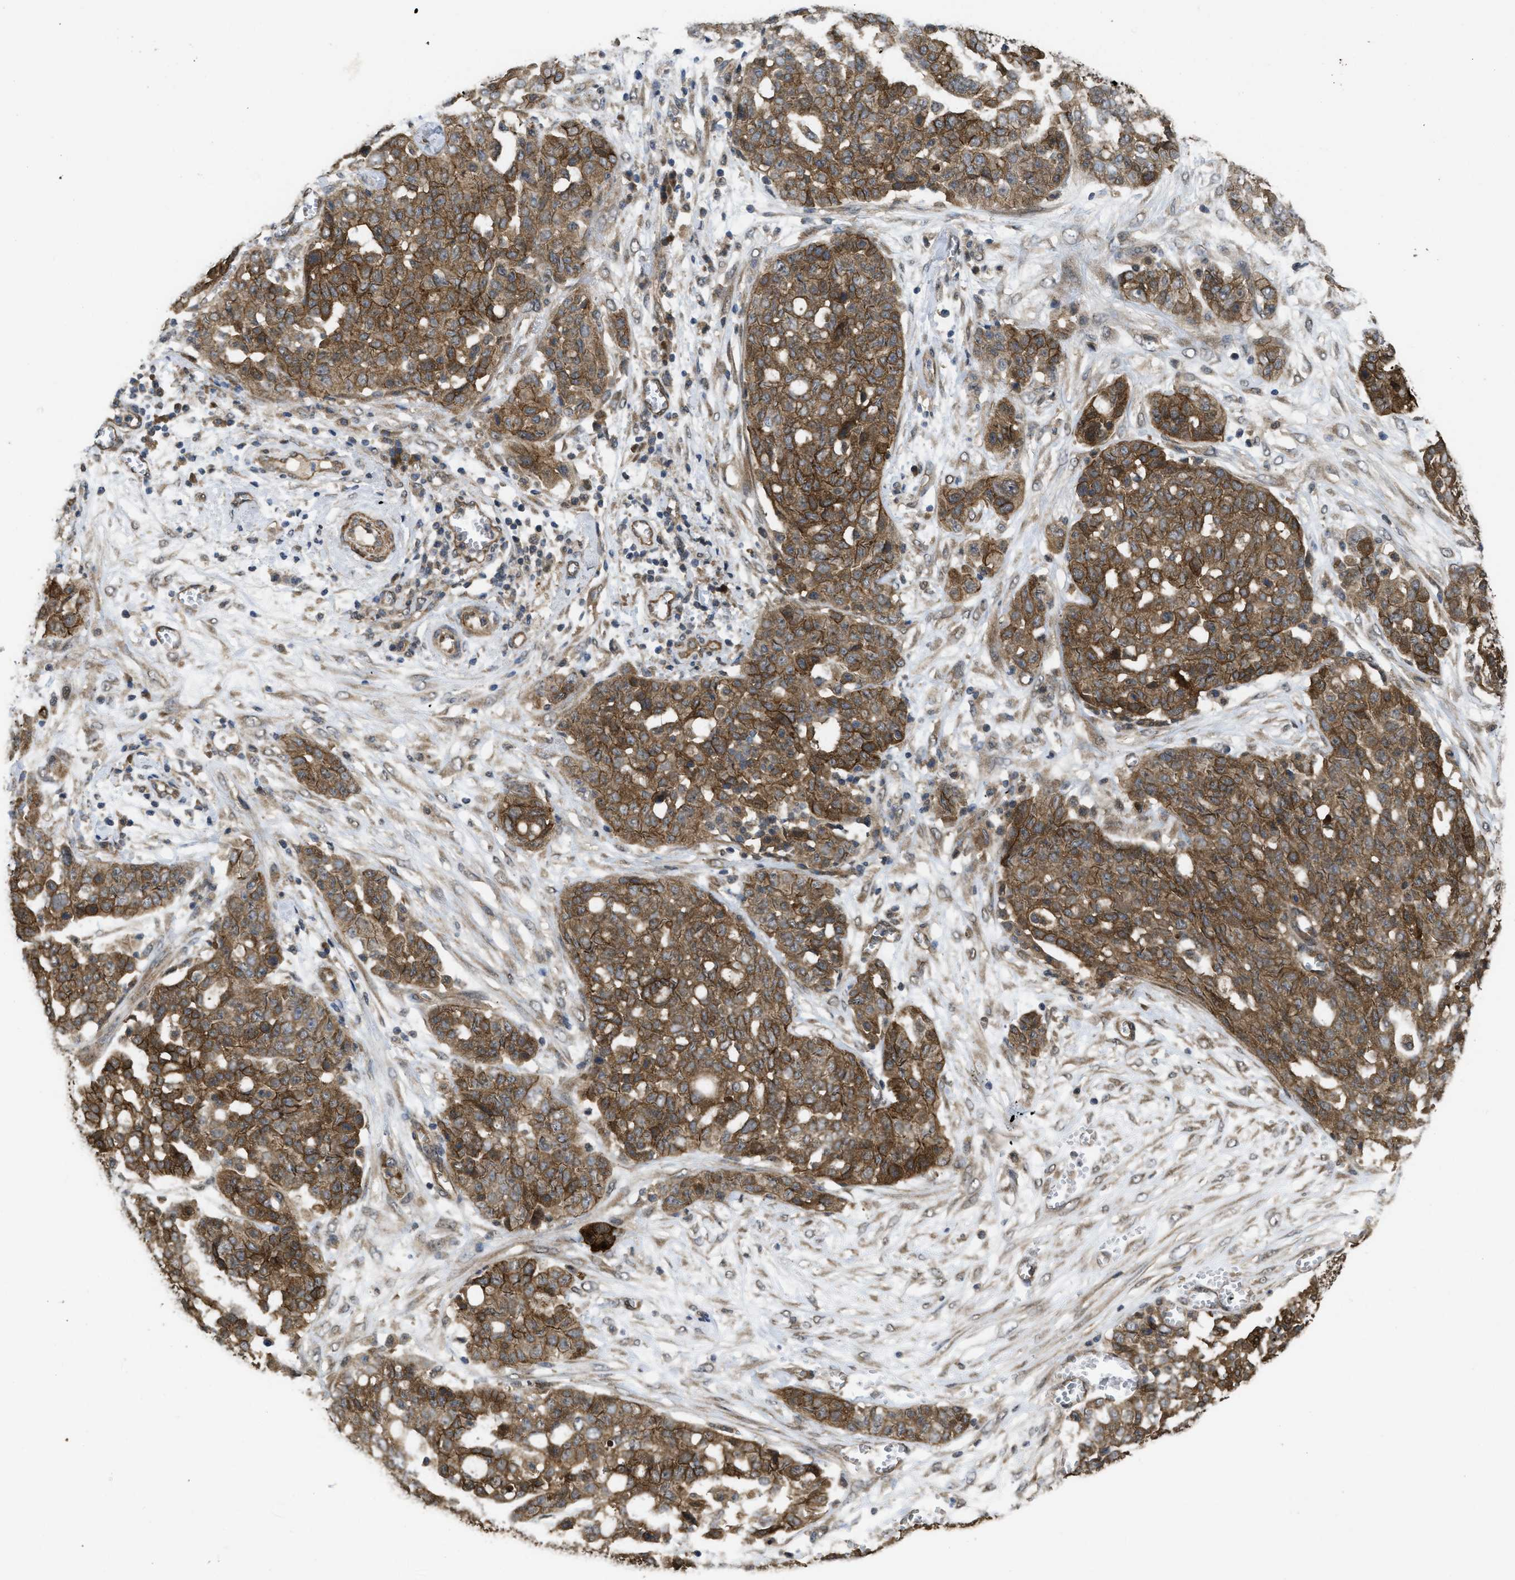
{"staining": {"intensity": "moderate", "quantity": ">75%", "location": "cytoplasmic/membranous"}, "tissue": "ovarian cancer", "cell_type": "Tumor cells", "image_type": "cancer", "snomed": [{"axis": "morphology", "description": "Cystadenocarcinoma, serous, NOS"}, {"axis": "topography", "description": "Soft tissue"}, {"axis": "topography", "description": "Ovary"}], "caption": "A high-resolution micrograph shows immunohistochemistry (IHC) staining of ovarian cancer, which displays moderate cytoplasmic/membranous positivity in approximately >75% of tumor cells.", "gene": "FZD6", "patient": {"sex": "female", "age": 57}}